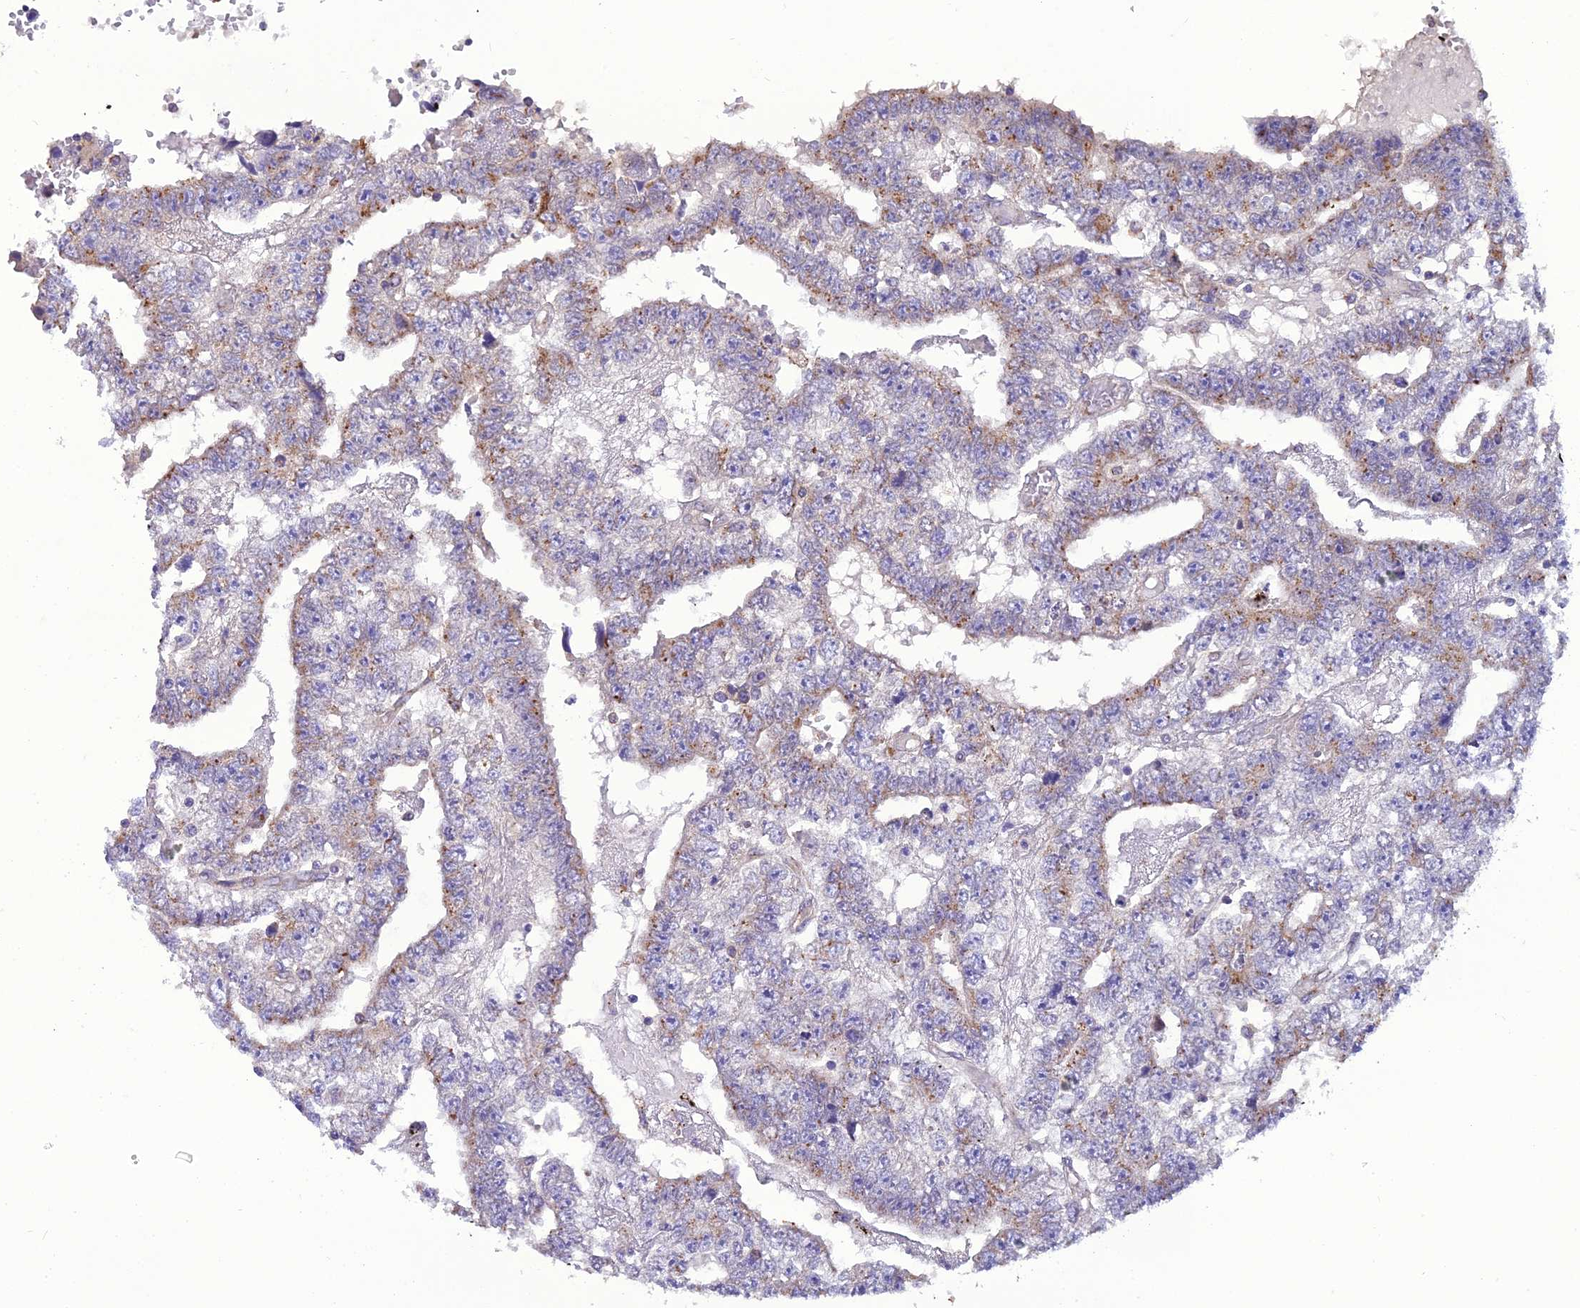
{"staining": {"intensity": "moderate", "quantity": "25%-75%", "location": "cytoplasmic/membranous"}, "tissue": "testis cancer", "cell_type": "Tumor cells", "image_type": "cancer", "snomed": [{"axis": "morphology", "description": "Carcinoma, Embryonal, NOS"}, {"axis": "topography", "description": "Testis"}], "caption": "The photomicrograph shows immunohistochemical staining of testis cancer (embryonal carcinoma). There is moderate cytoplasmic/membranous expression is appreciated in approximately 25%-75% of tumor cells. (DAB IHC with brightfield microscopy, high magnification).", "gene": "GOLPH3", "patient": {"sex": "male", "age": 25}}